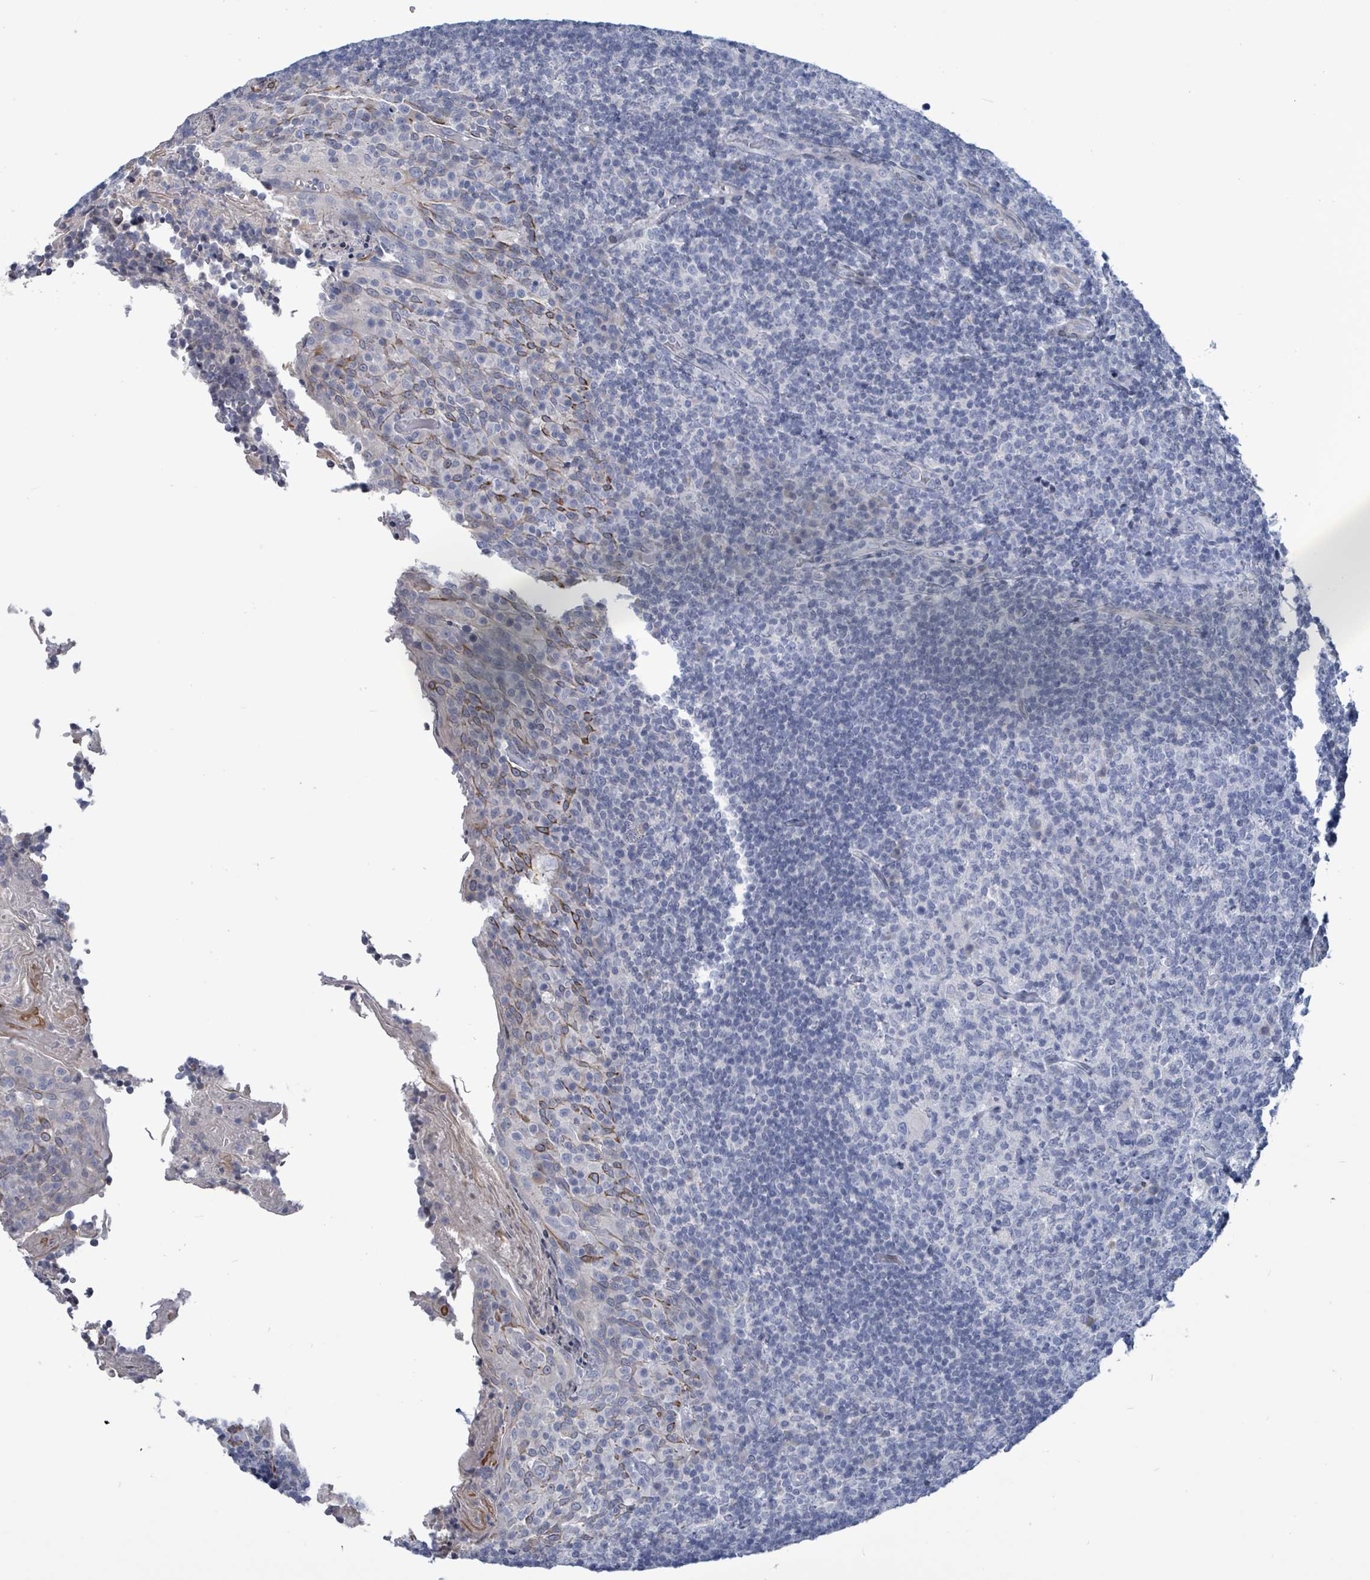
{"staining": {"intensity": "negative", "quantity": "none", "location": "none"}, "tissue": "tonsil", "cell_type": "Germinal center cells", "image_type": "normal", "snomed": [{"axis": "morphology", "description": "Normal tissue, NOS"}, {"axis": "topography", "description": "Tonsil"}], "caption": "Germinal center cells show no significant protein staining in benign tonsil. (Brightfield microscopy of DAB (3,3'-diaminobenzidine) immunohistochemistry at high magnification).", "gene": "NTN3", "patient": {"sex": "female", "age": 10}}